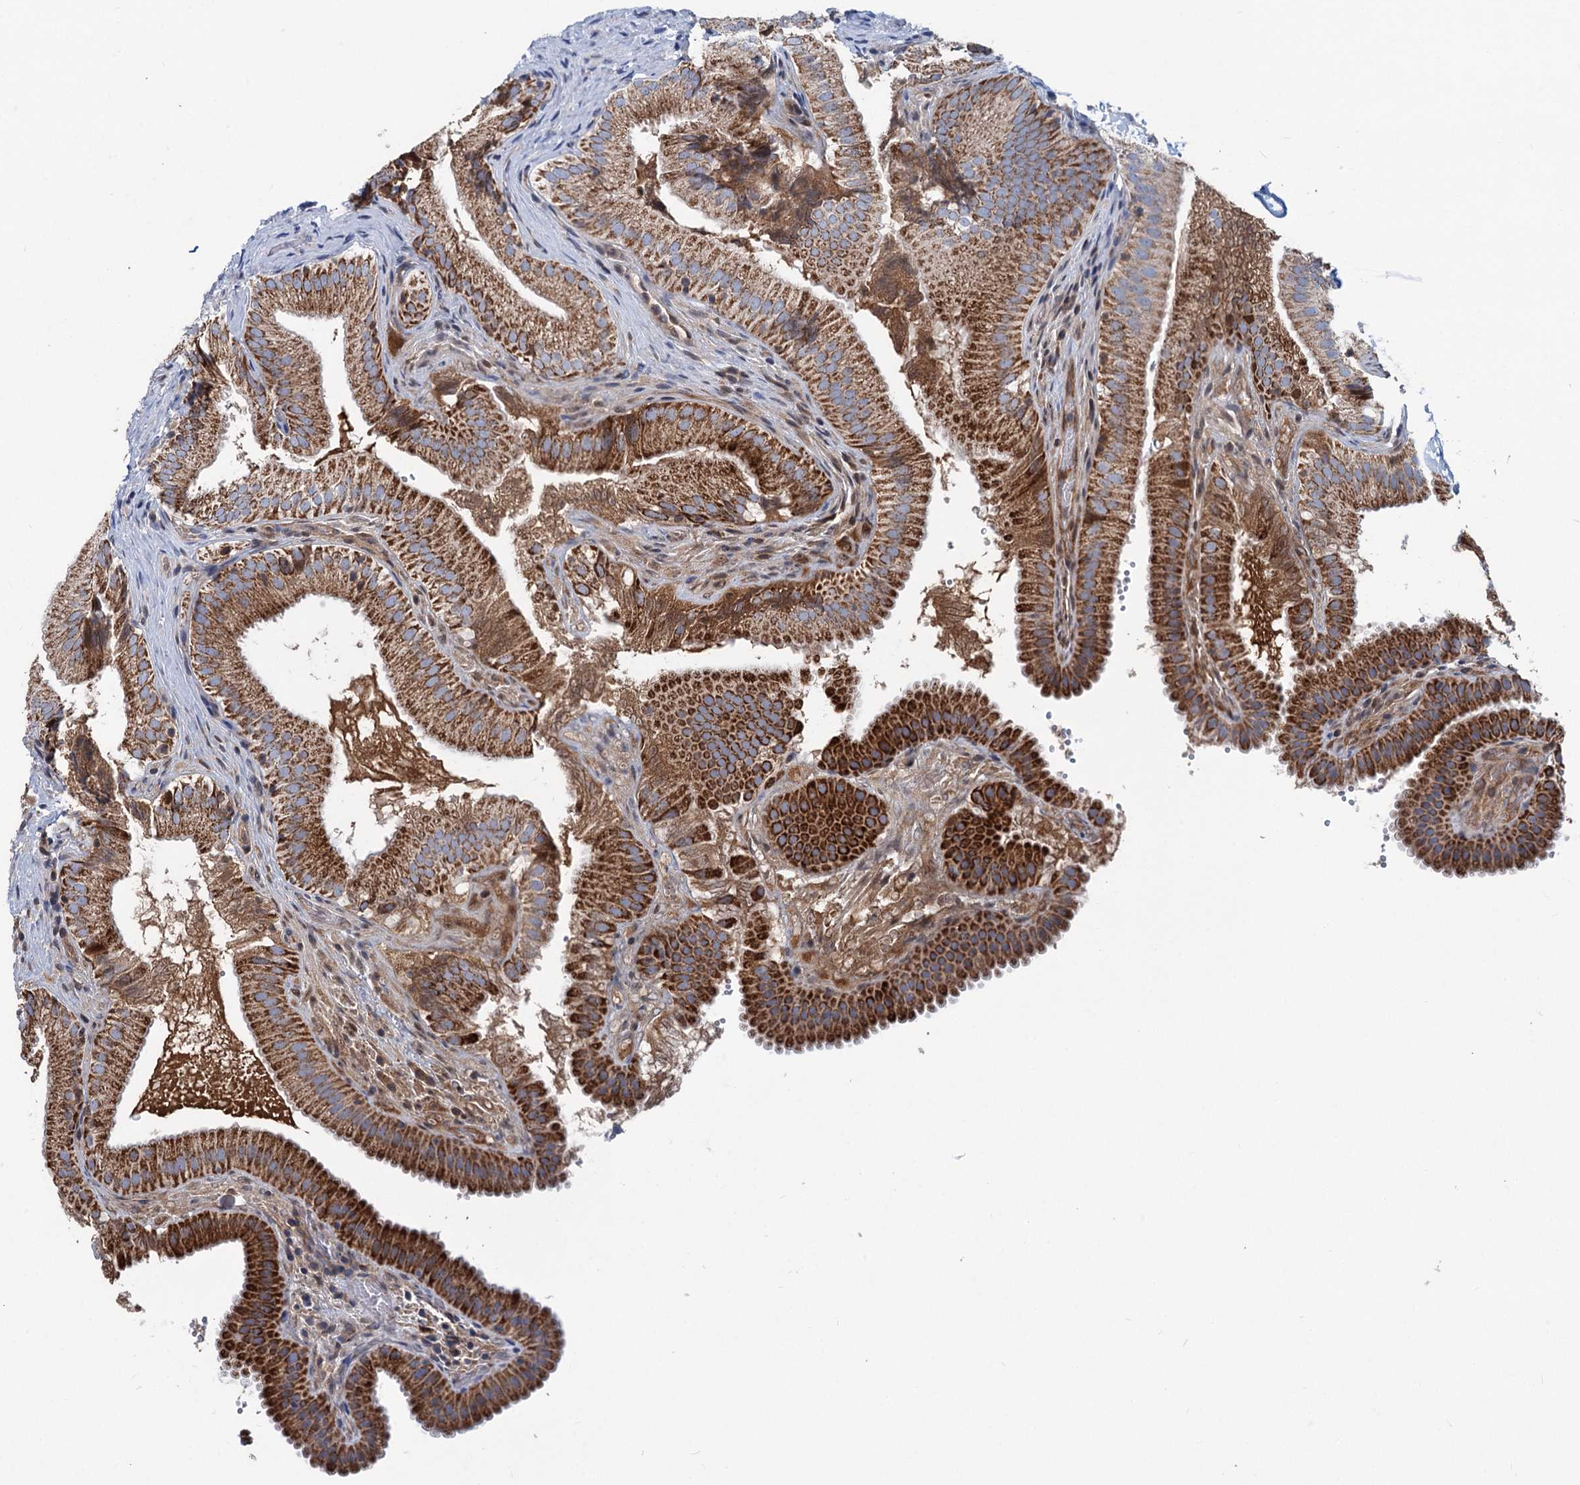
{"staining": {"intensity": "strong", "quantity": ">75%", "location": "cytoplasmic/membranous"}, "tissue": "gallbladder", "cell_type": "Glandular cells", "image_type": "normal", "snomed": [{"axis": "morphology", "description": "Normal tissue, NOS"}, {"axis": "topography", "description": "Gallbladder"}], "caption": "Gallbladder stained with a brown dye displays strong cytoplasmic/membranous positive positivity in about >75% of glandular cells.", "gene": "CHDH", "patient": {"sex": "female", "age": 30}}